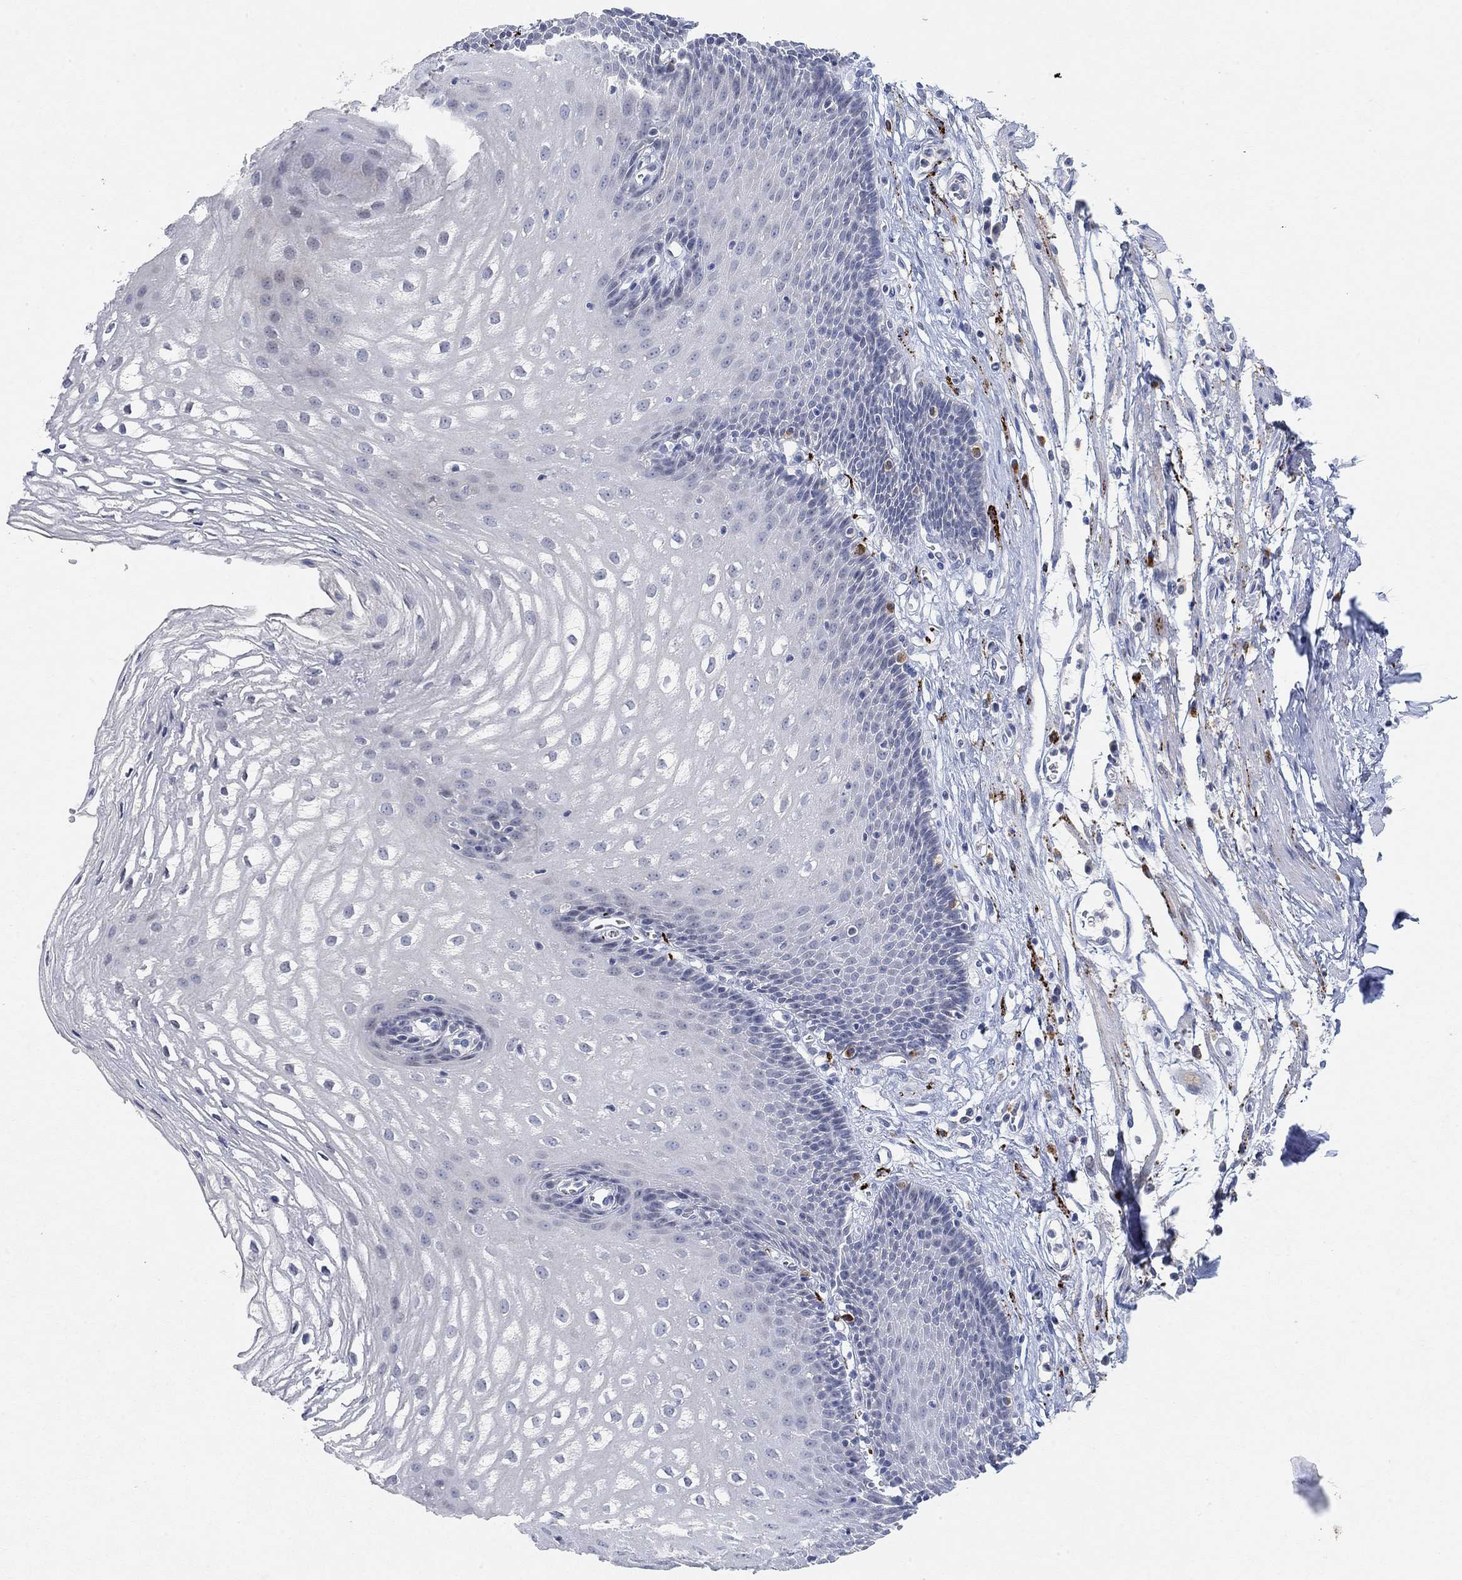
{"staining": {"intensity": "negative", "quantity": "none", "location": "none"}, "tissue": "esophagus", "cell_type": "Squamous epithelial cells", "image_type": "normal", "snomed": [{"axis": "morphology", "description": "Normal tissue, NOS"}, {"axis": "topography", "description": "Esophagus"}], "caption": "Protein analysis of benign esophagus shows no significant positivity in squamous epithelial cells.", "gene": "VAT1L", "patient": {"sex": "male", "age": 72}}